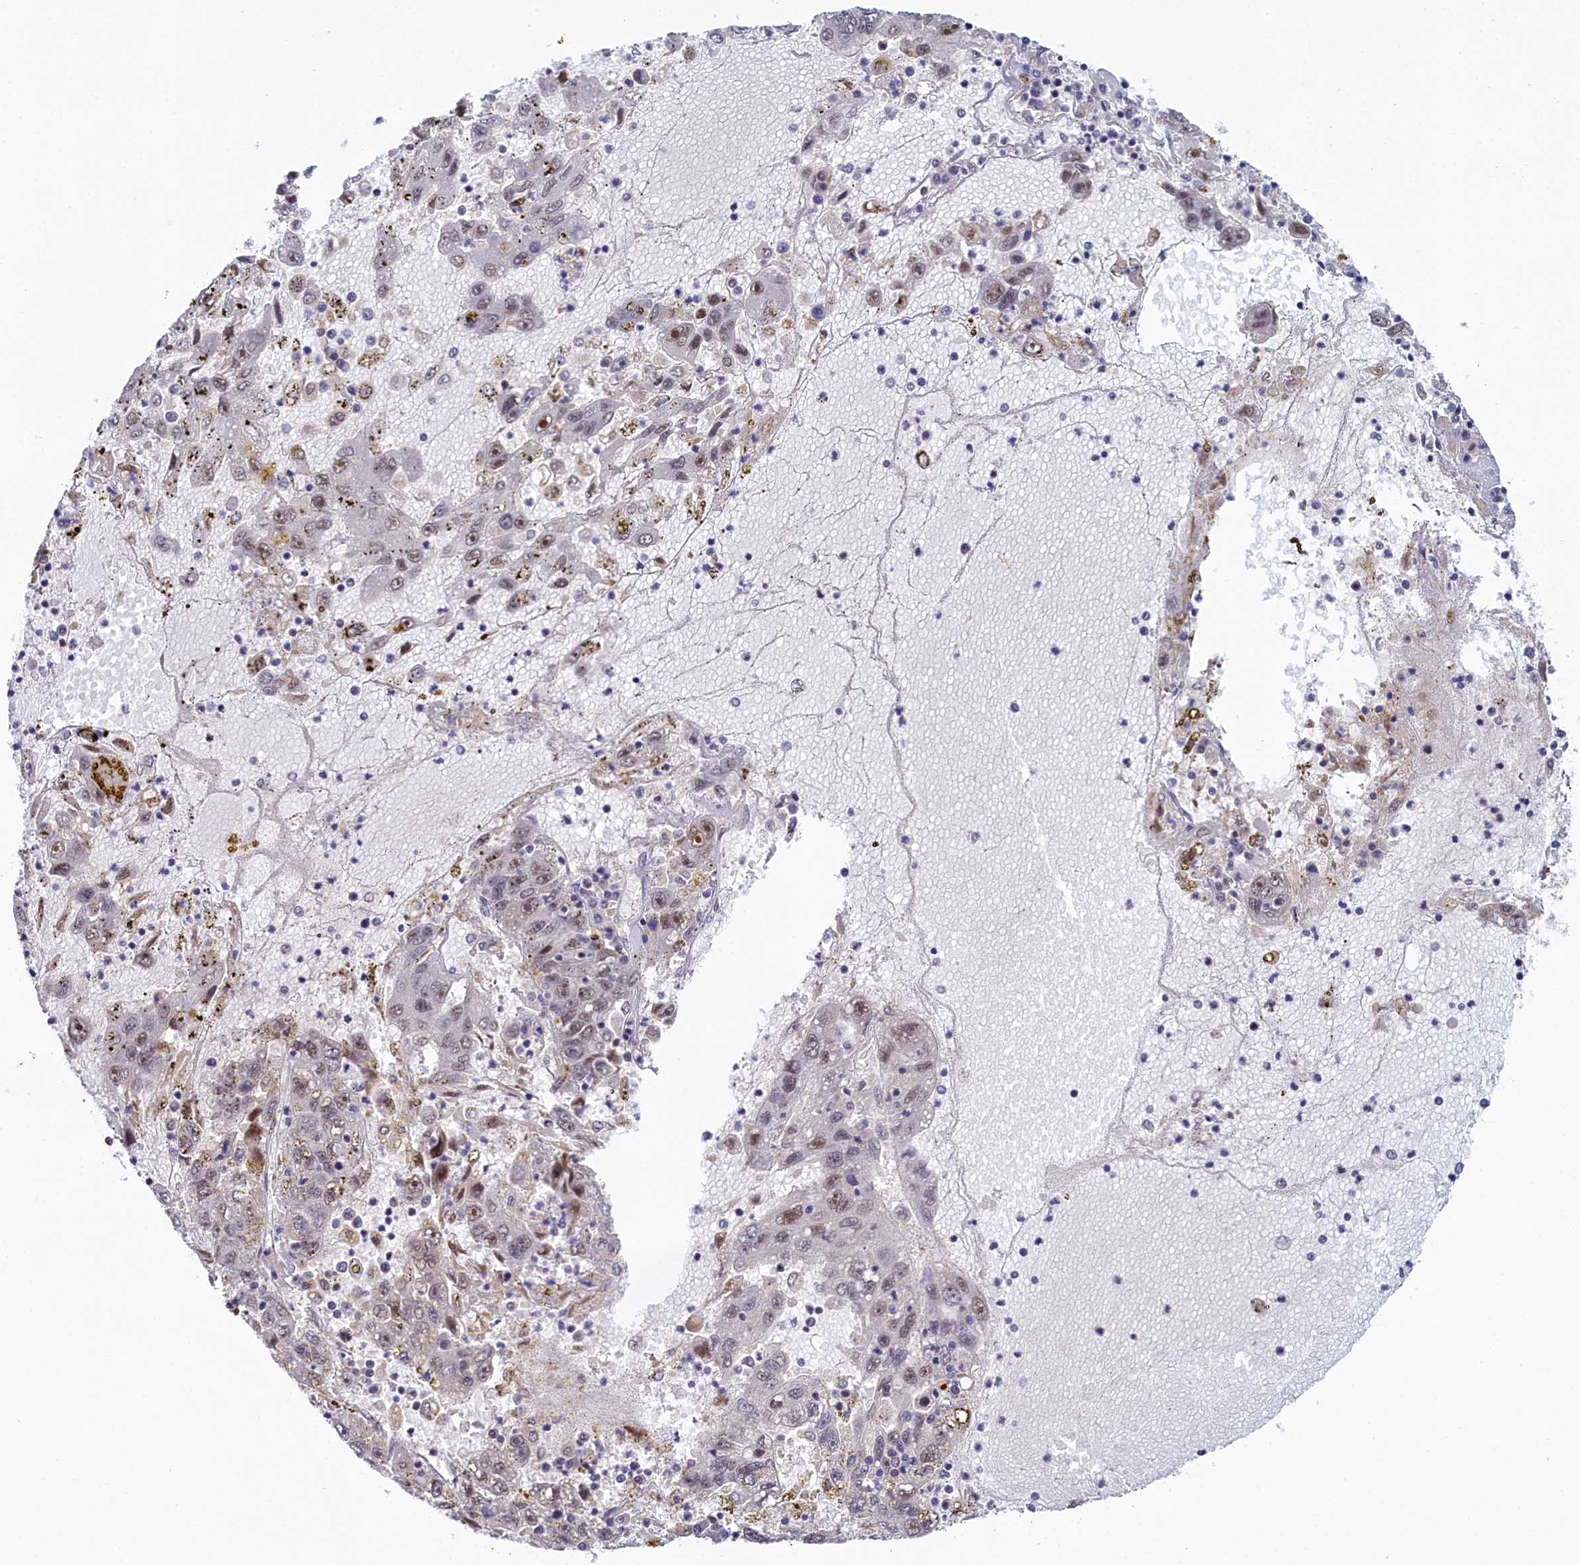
{"staining": {"intensity": "moderate", "quantity": "25%-75%", "location": "nuclear"}, "tissue": "liver cancer", "cell_type": "Tumor cells", "image_type": "cancer", "snomed": [{"axis": "morphology", "description": "Carcinoma, Hepatocellular, NOS"}, {"axis": "topography", "description": "Liver"}], "caption": "A high-resolution image shows immunohistochemistry staining of liver hepatocellular carcinoma, which shows moderate nuclear staining in about 25%-75% of tumor cells.", "gene": "INTS14", "patient": {"sex": "male", "age": 49}}